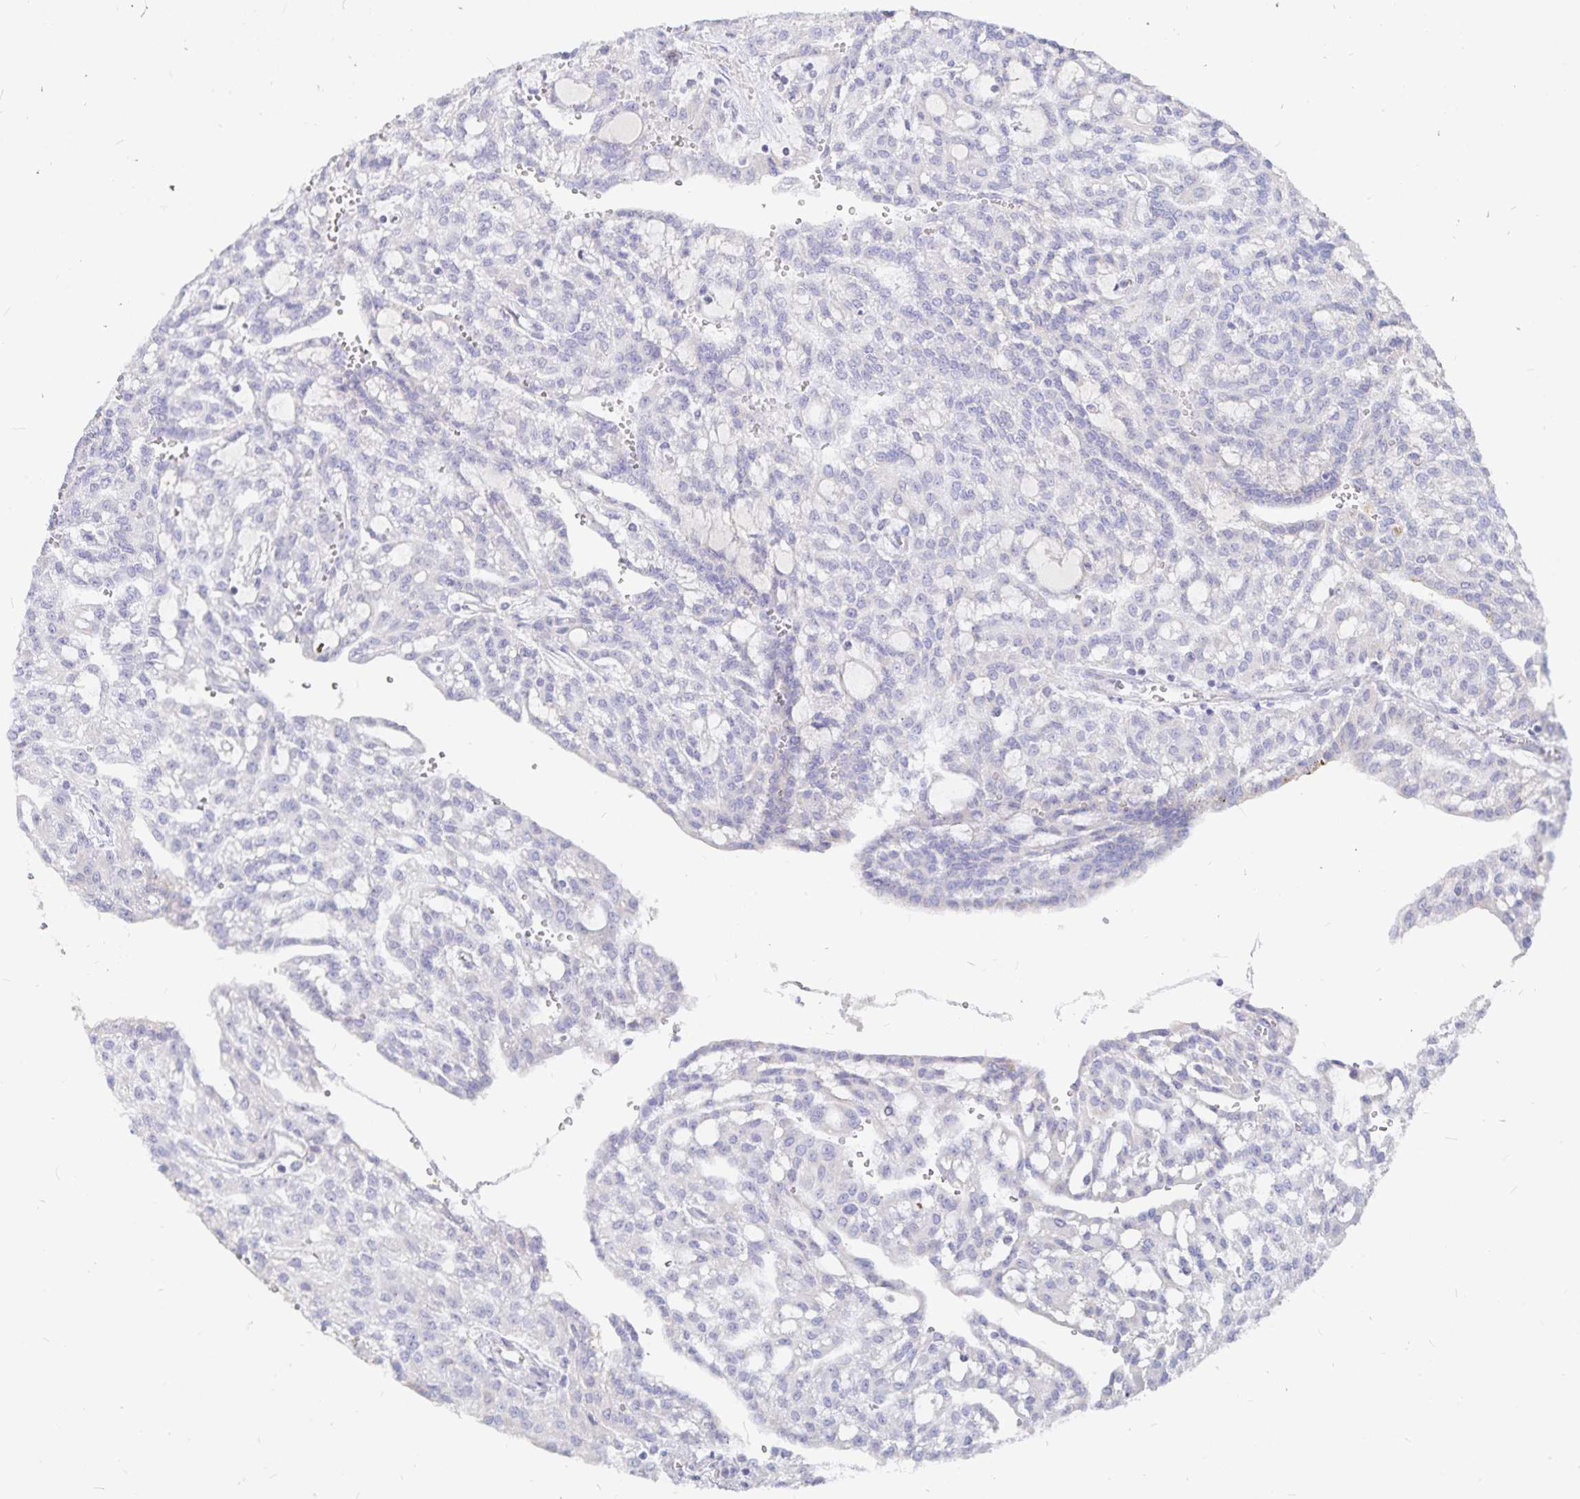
{"staining": {"intensity": "negative", "quantity": "none", "location": "none"}, "tissue": "renal cancer", "cell_type": "Tumor cells", "image_type": "cancer", "snomed": [{"axis": "morphology", "description": "Adenocarcinoma, NOS"}, {"axis": "topography", "description": "Kidney"}], "caption": "Micrograph shows no protein positivity in tumor cells of renal cancer tissue. The staining is performed using DAB (3,3'-diaminobenzidine) brown chromogen with nuclei counter-stained in using hematoxylin.", "gene": "PKHD1", "patient": {"sex": "male", "age": 63}}